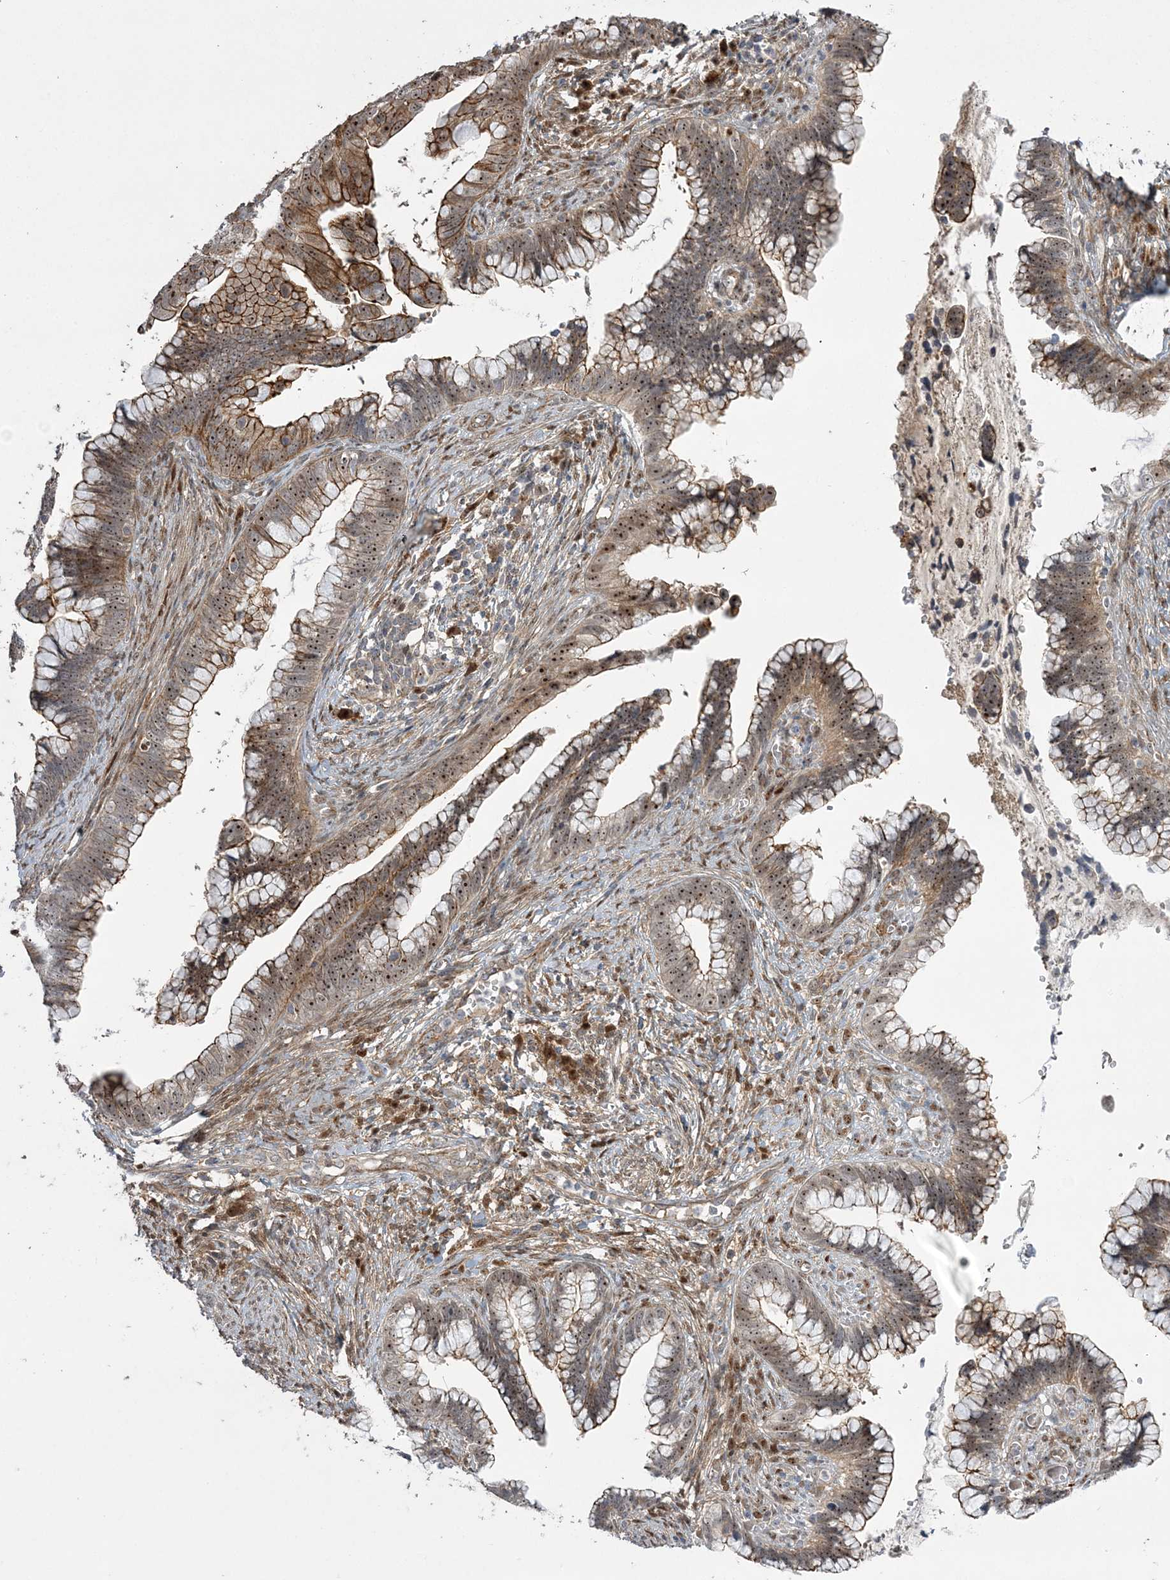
{"staining": {"intensity": "moderate", "quantity": ">75%", "location": "cytoplasmic/membranous,nuclear"}, "tissue": "cervical cancer", "cell_type": "Tumor cells", "image_type": "cancer", "snomed": [{"axis": "morphology", "description": "Adenocarcinoma, NOS"}, {"axis": "topography", "description": "Cervix"}], "caption": "Moderate cytoplasmic/membranous and nuclear positivity is identified in approximately >75% of tumor cells in cervical cancer. (IHC, brightfield microscopy, high magnification).", "gene": "NPM3", "patient": {"sex": "female", "age": 44}}